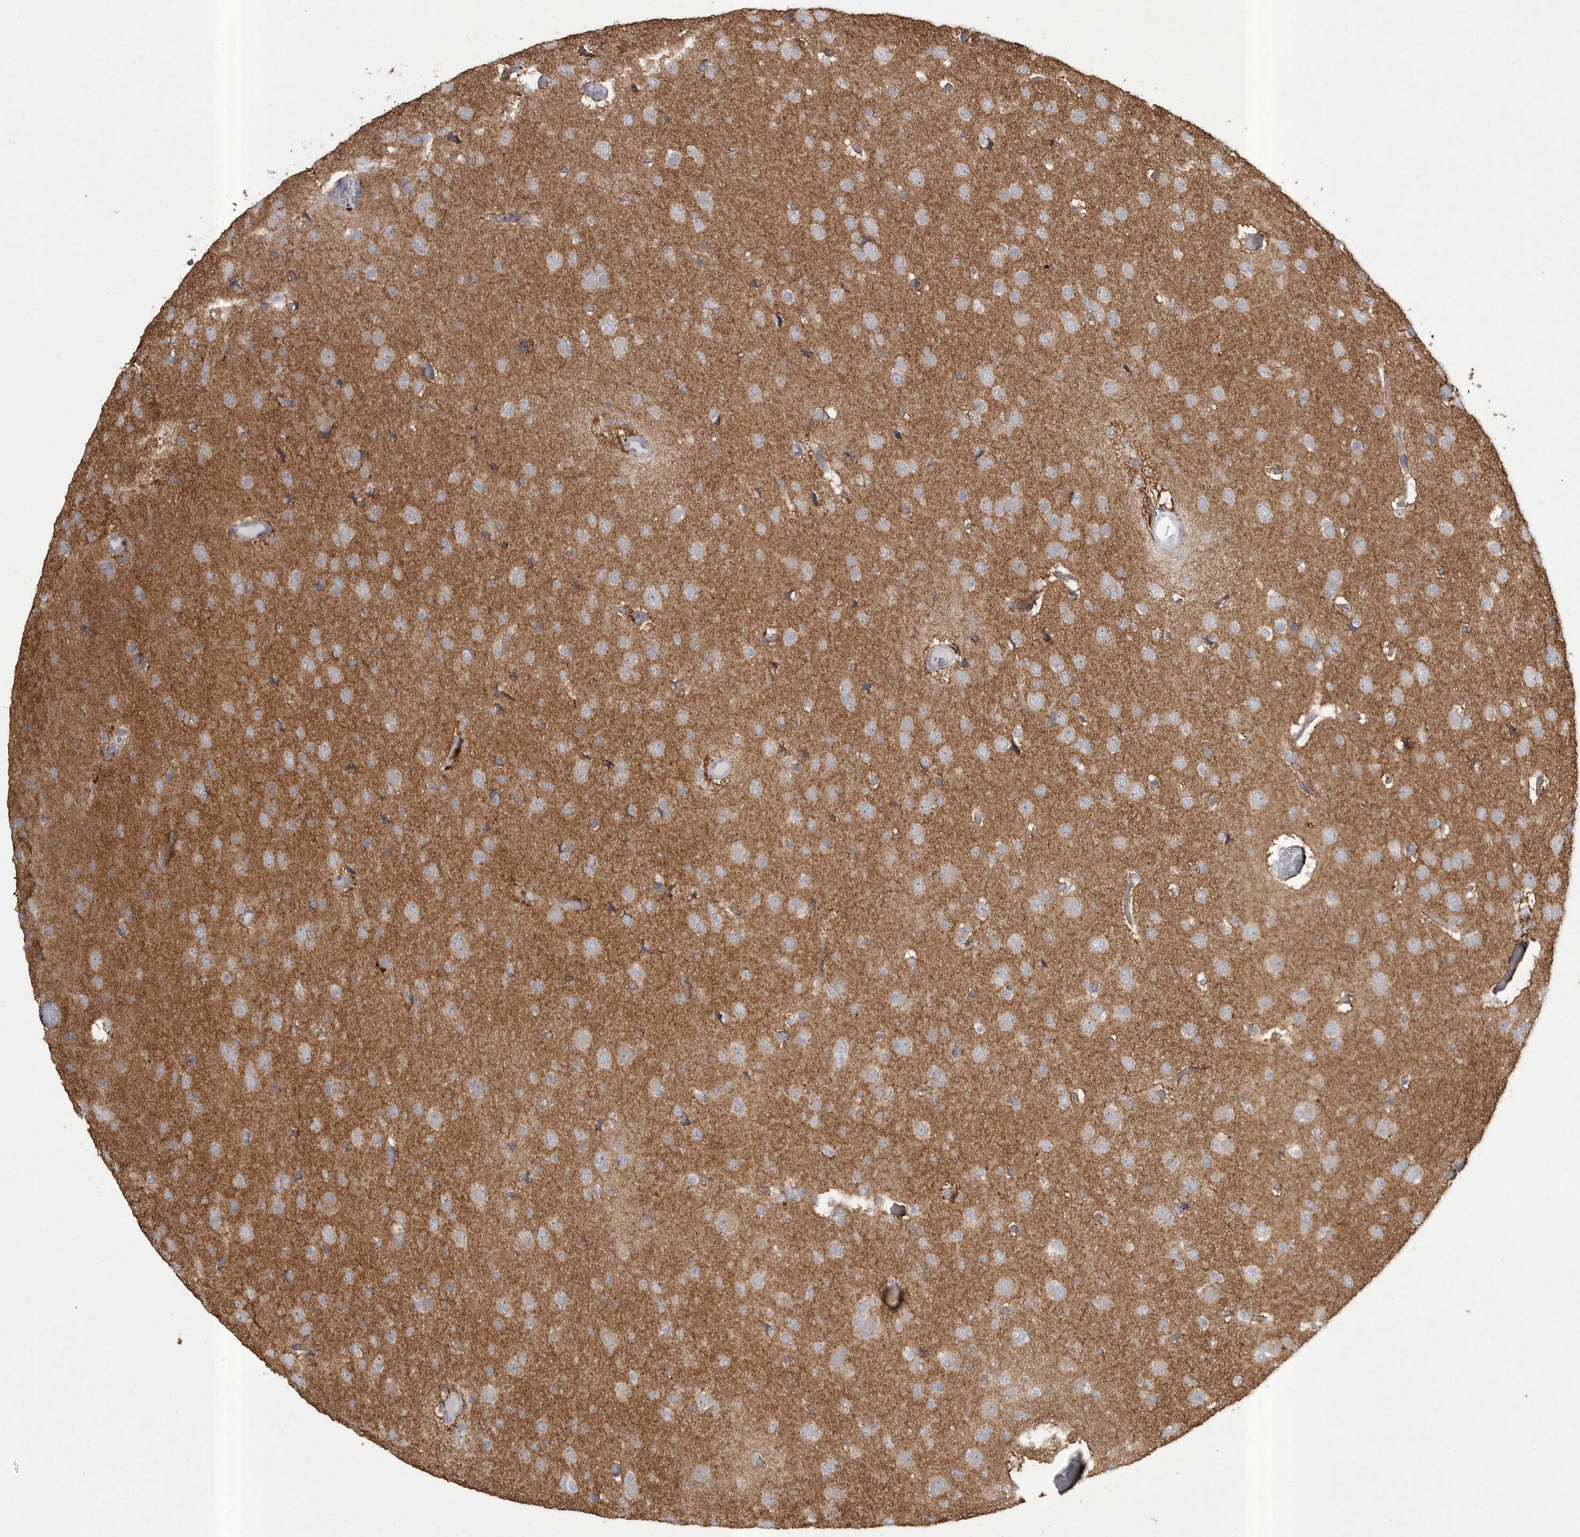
{"staining": {"intensity": "weak", "quantity": "<25%", "location": "cytoplasmic/membranous"}, "tissue": "glioma", "cell_type": "Tumor cells", "image_type": "cancer", "snomed": [{"axis": "morphology", "description": "Glioma, malignant, Low grade"}, {"axis": "topography", "description": "Brain"}], "caption": "Image shows no significant protein expression in tumor cells of low-grade glioma (malignant).", "gene": "PHF13", "patient": {"sex": "female", "age": 22}}